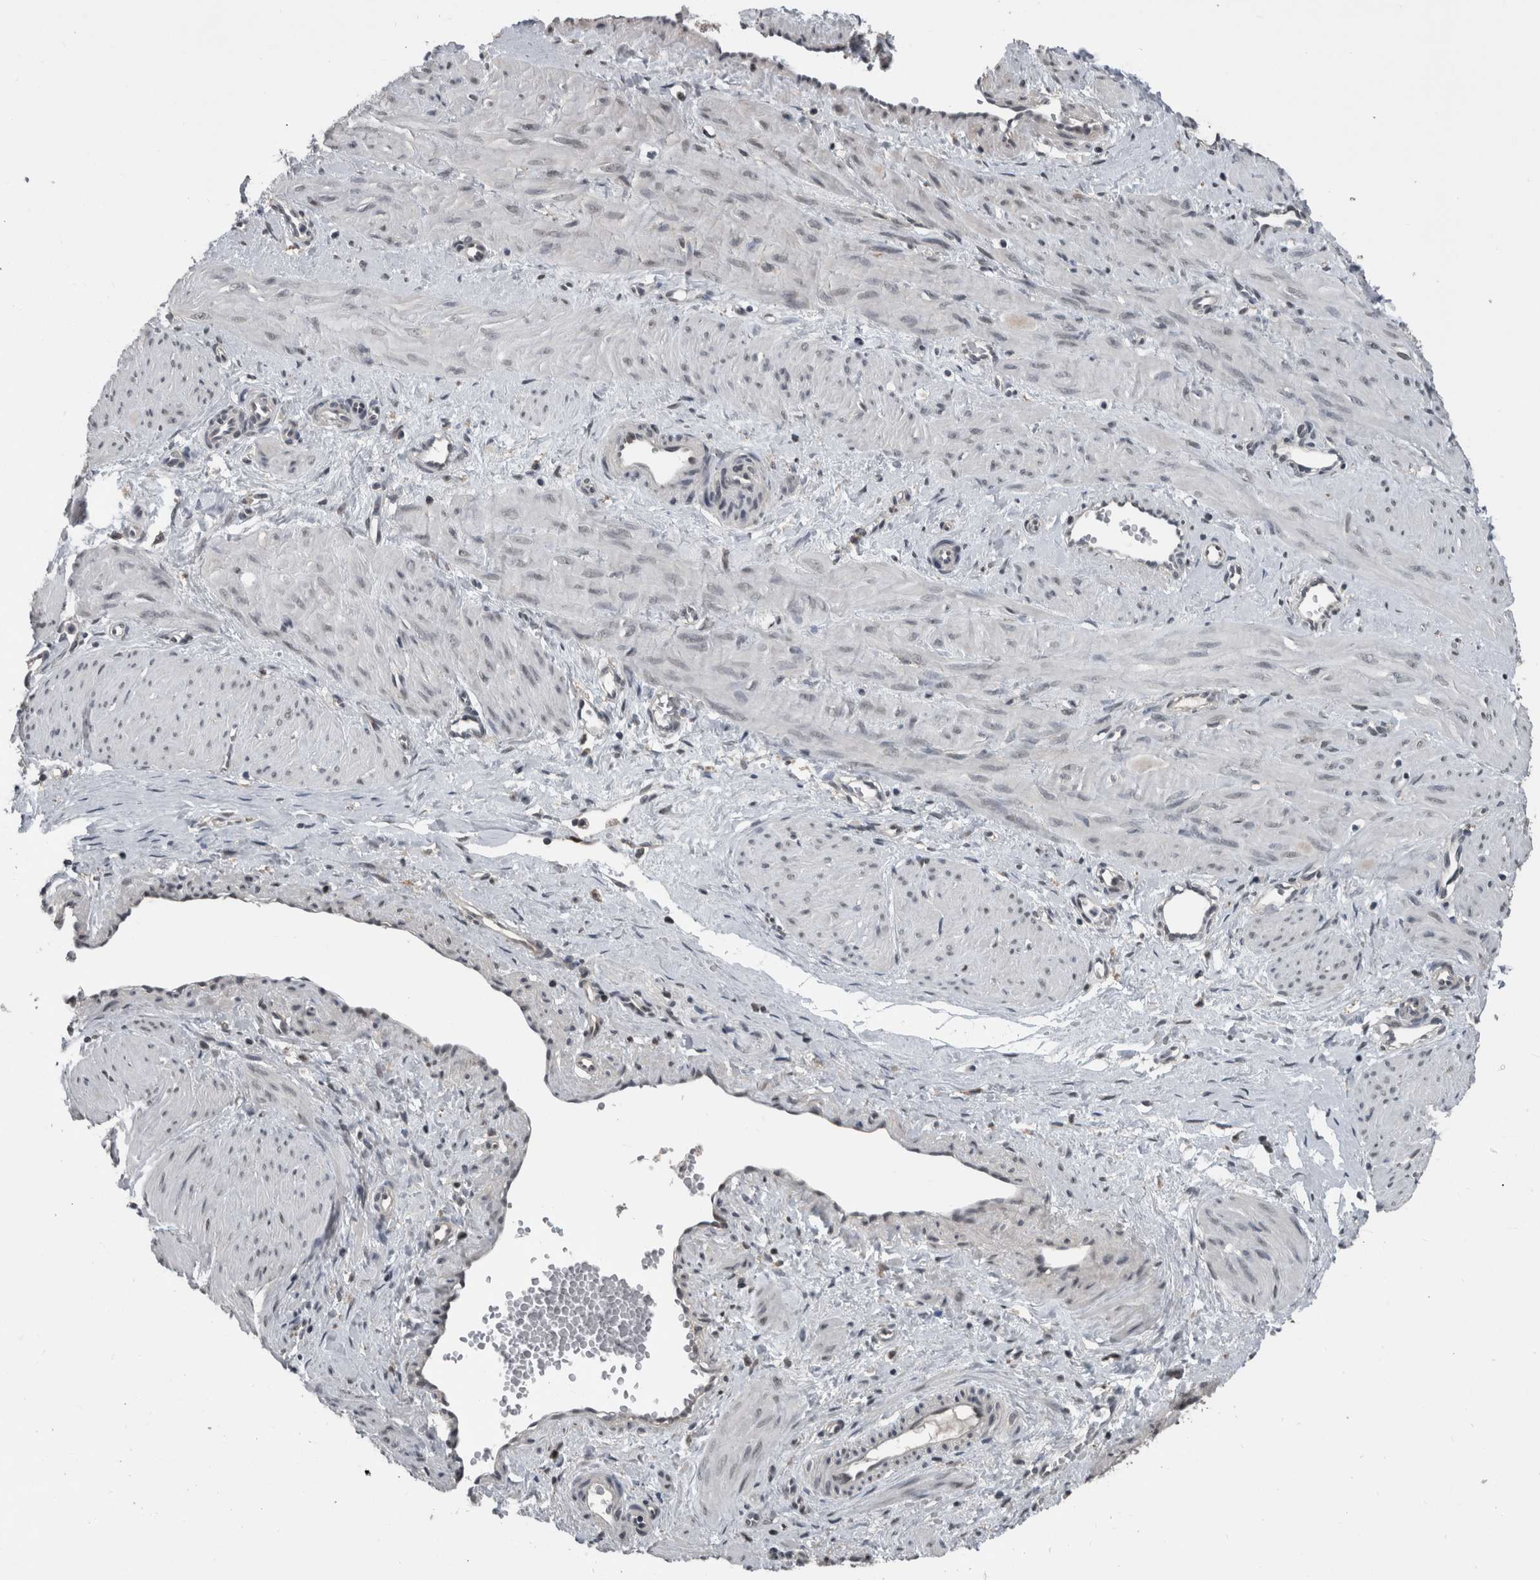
{"staining": {"intensity": "negative", "quantity": "none", "location": "none"}, "tissue": "smooth muscle", "cell_type": "Smooth muscle cells", "image_type": "normal", "snomed": [{"axis": "morphology", "description": "Normal tissue, NOS"}, {"axis": "topography", "description": "Endometrium"}], "caption": "Histopathology image shows no protein positivity in smooth muscle cells of unremarkable smooth muscle.", "gene": "ZBTB21", "patient": {"sex": "female", "age": 33}}